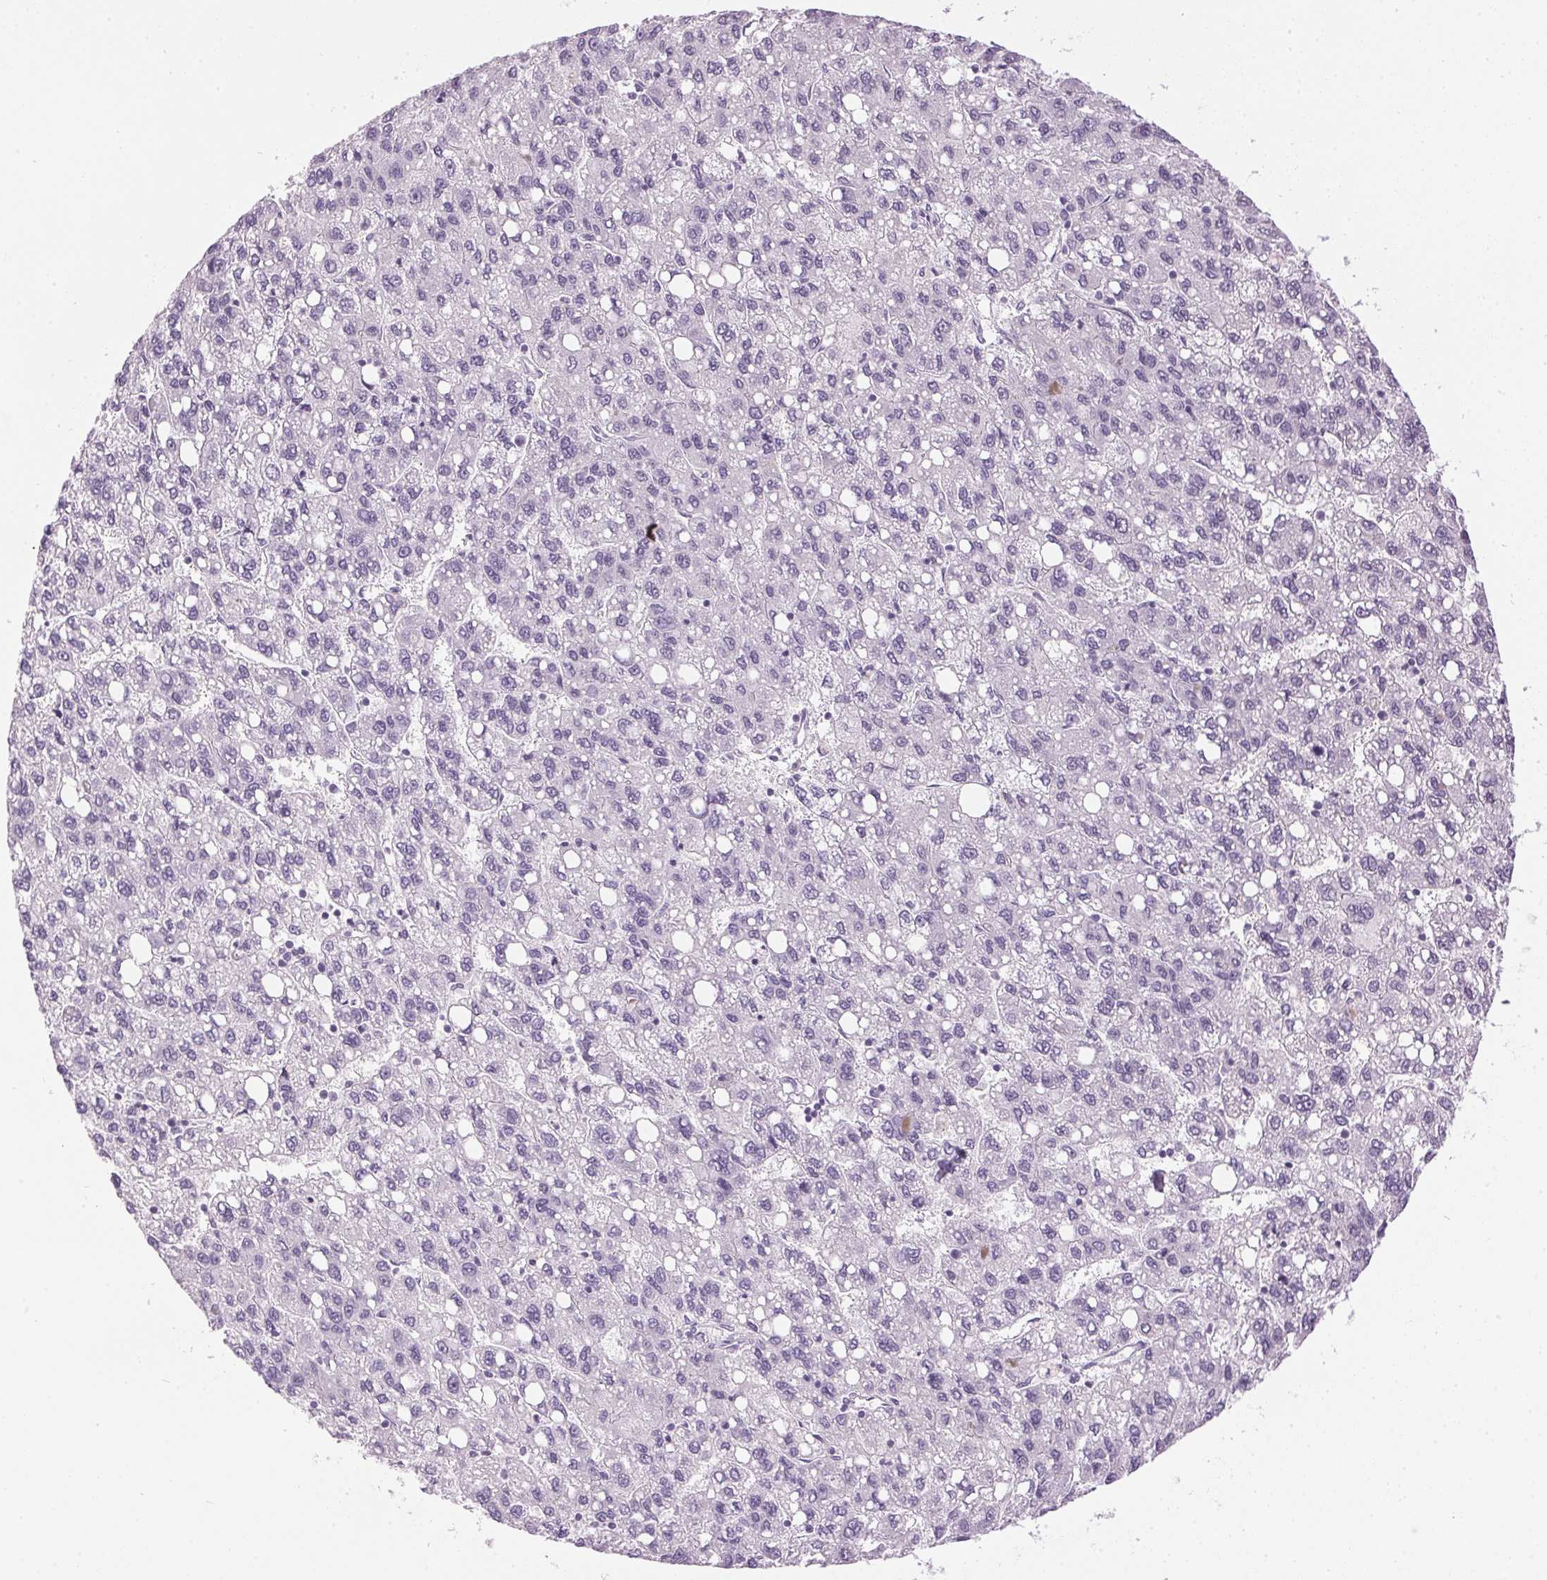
{"staining": {"intensity": "negative", "quantity": "none", "location": "none"}, "tissue": "liver cancer", "cell_type": "Tumor cells", "image_type": "cancer", "snomed": [{"axis": "morphology", "description": "Carcinoma, Hepatocellular, NOS"}, {"axis": "topography", "description": "Liver"}], "caption": "Micrograph shows no protein staining in tumor cells of liver hepatocellular carcinoma tissue.", "gene": "SP7", "patient": {"sex": "female", "age": 82}}